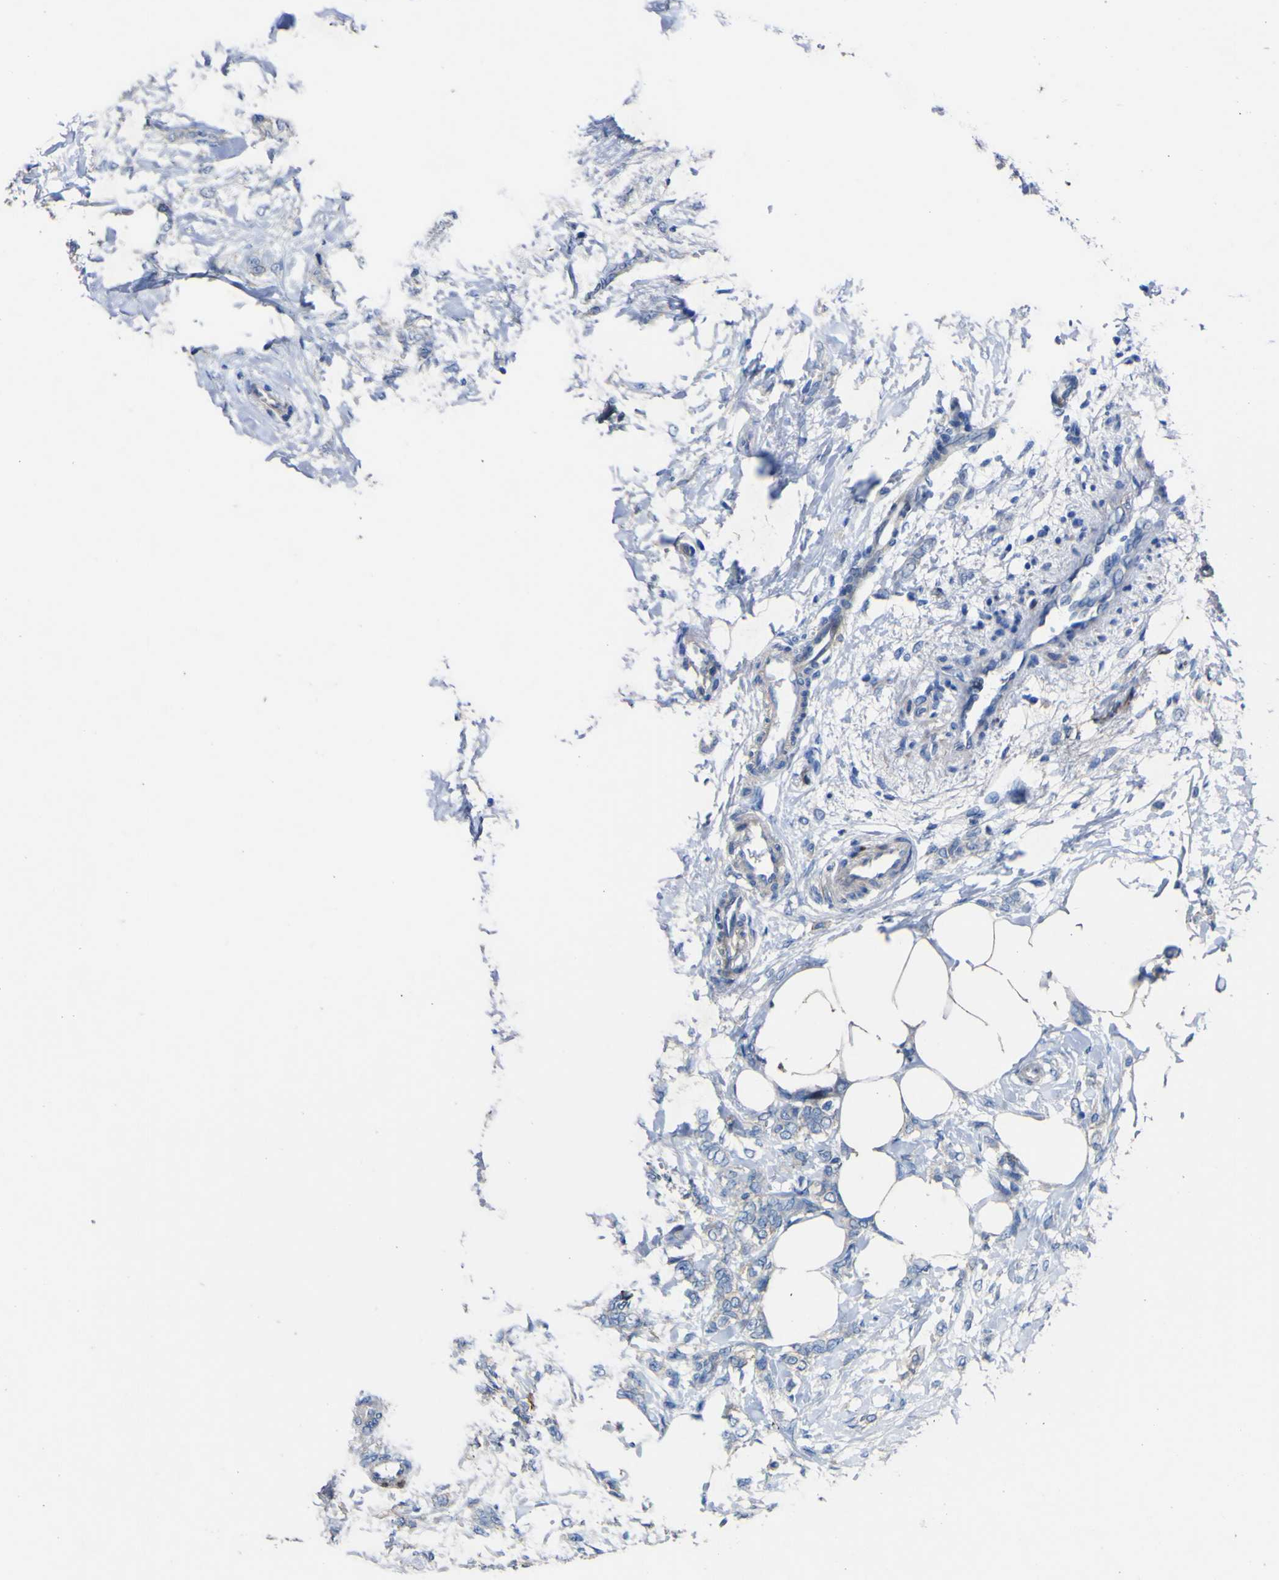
{"staining": {"intensity": "weak", "quantity": "<25%", "location": "cytoplasmic/membranous"}, "tissue": "breast cancer", "cell_type": "Tumor cells", "image_type": "cancer", "snomed": [{"axis": "morphology", "description": "Lobular carcinoma, in situ"}, {"axis": "morphology", "description": "Lobular carcinoma"}, {"axis": "topography", "description": "Breast"}], "caption": "There is no significant positivity in tumor cells of lobular carcinoma in situ (breast). (DAB (3,3'-diaminobenzidine) immunohistochemistry with hematoxylin counter stain).", "gene": "AGO4", "patient": {"sex": "female", "age": 41}}